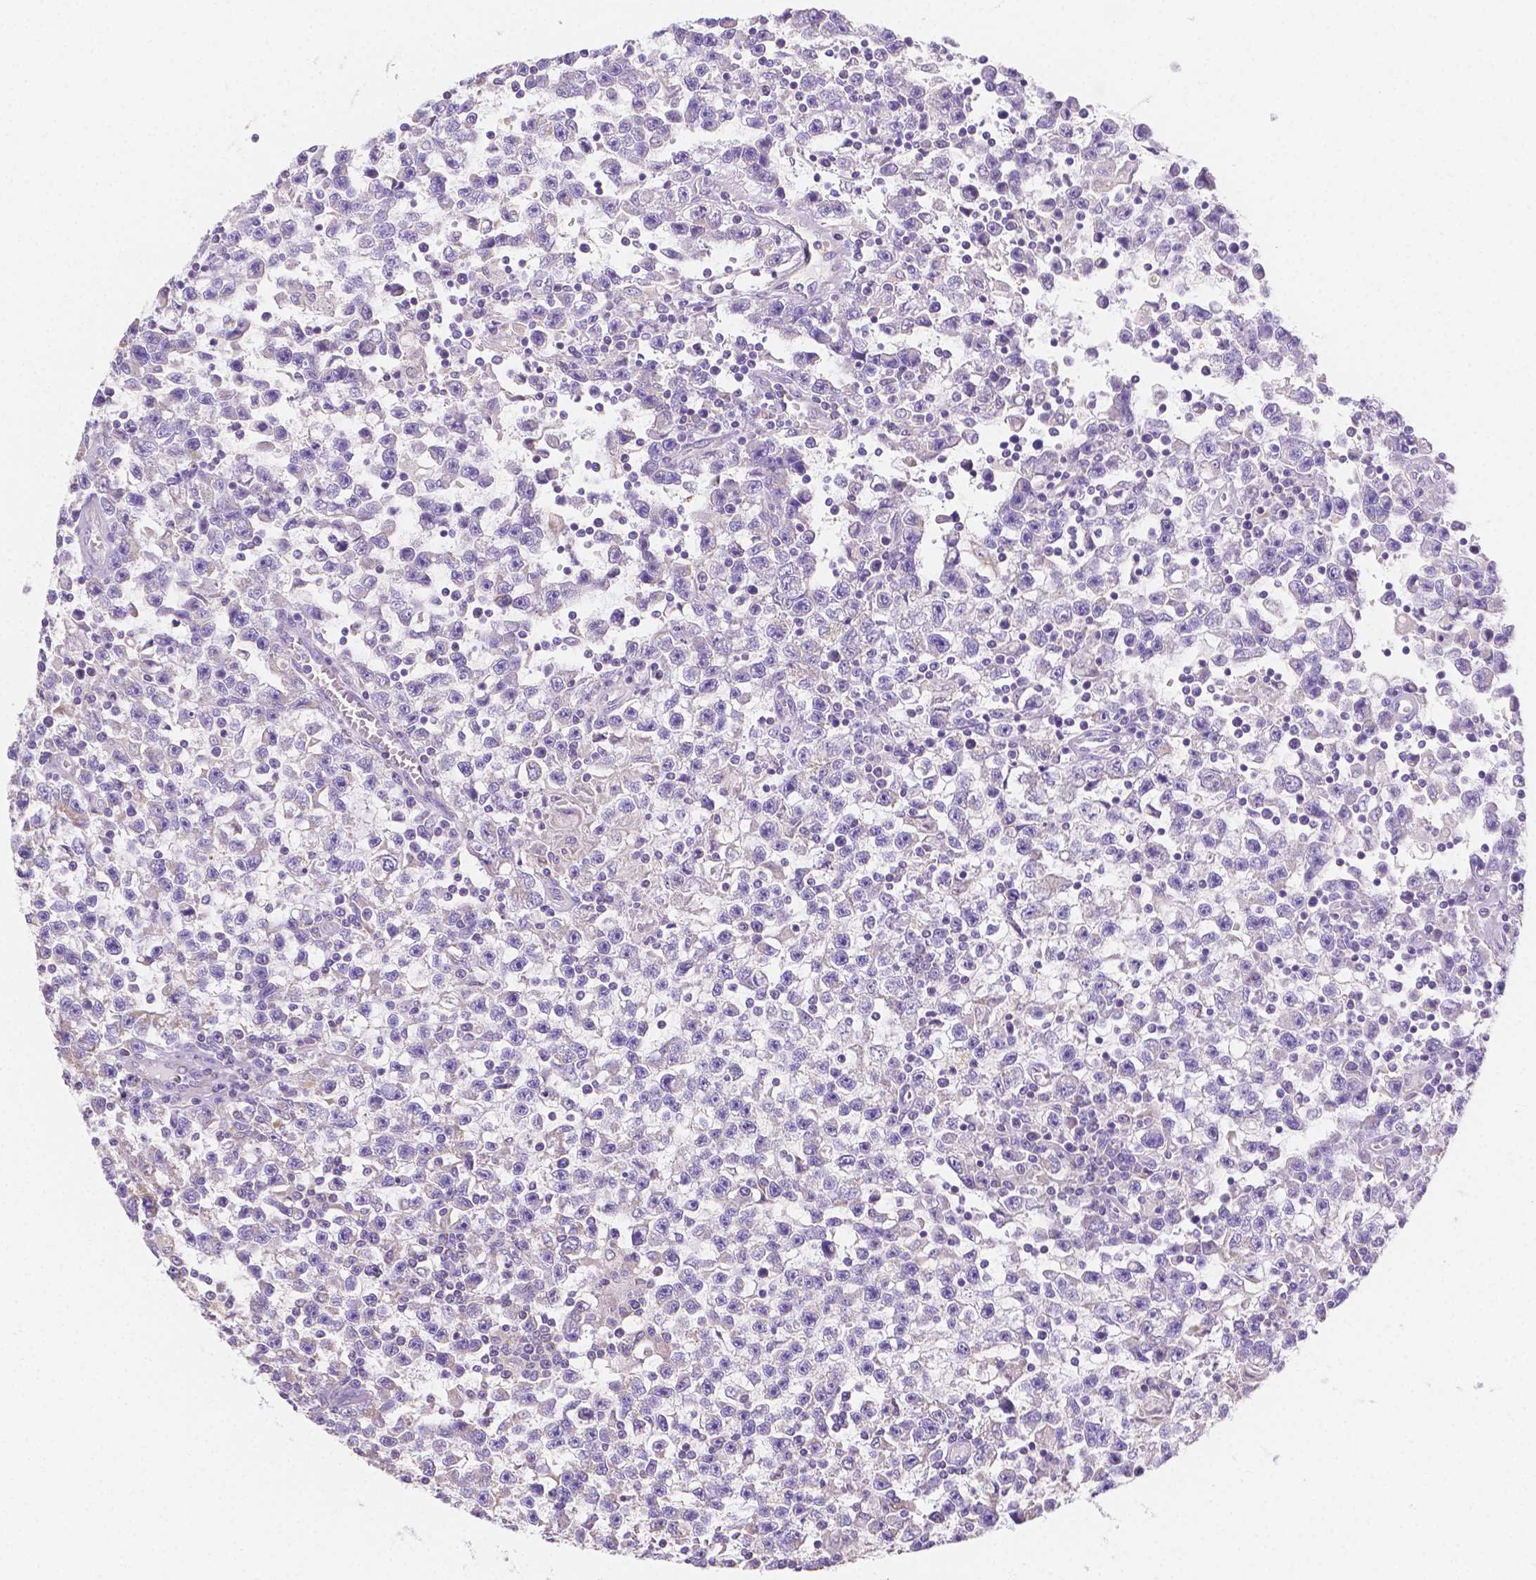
{"staining": {"intensity": "negative", "quantity": "none", "location": "none"}, "tissue": "testis cancer", "cell_type": "Tumor cells", "image_type": "cancer", "snomed": [{"axis": "morphology", "description": "Seminoma, NOS"}, {"axis": "topography", "description": "Testis"}], "caption": "The IHC photomicrograph has no significant staining in tumor cells of testis cancer tissue. The staining was performed using DAB to visualize the protein expression in brown, while the nuclei were stained in blue with hematoxylin (Magnification: 20x).", "gene": "SGTB", "patient": {"sex": "male", "age": 31}}